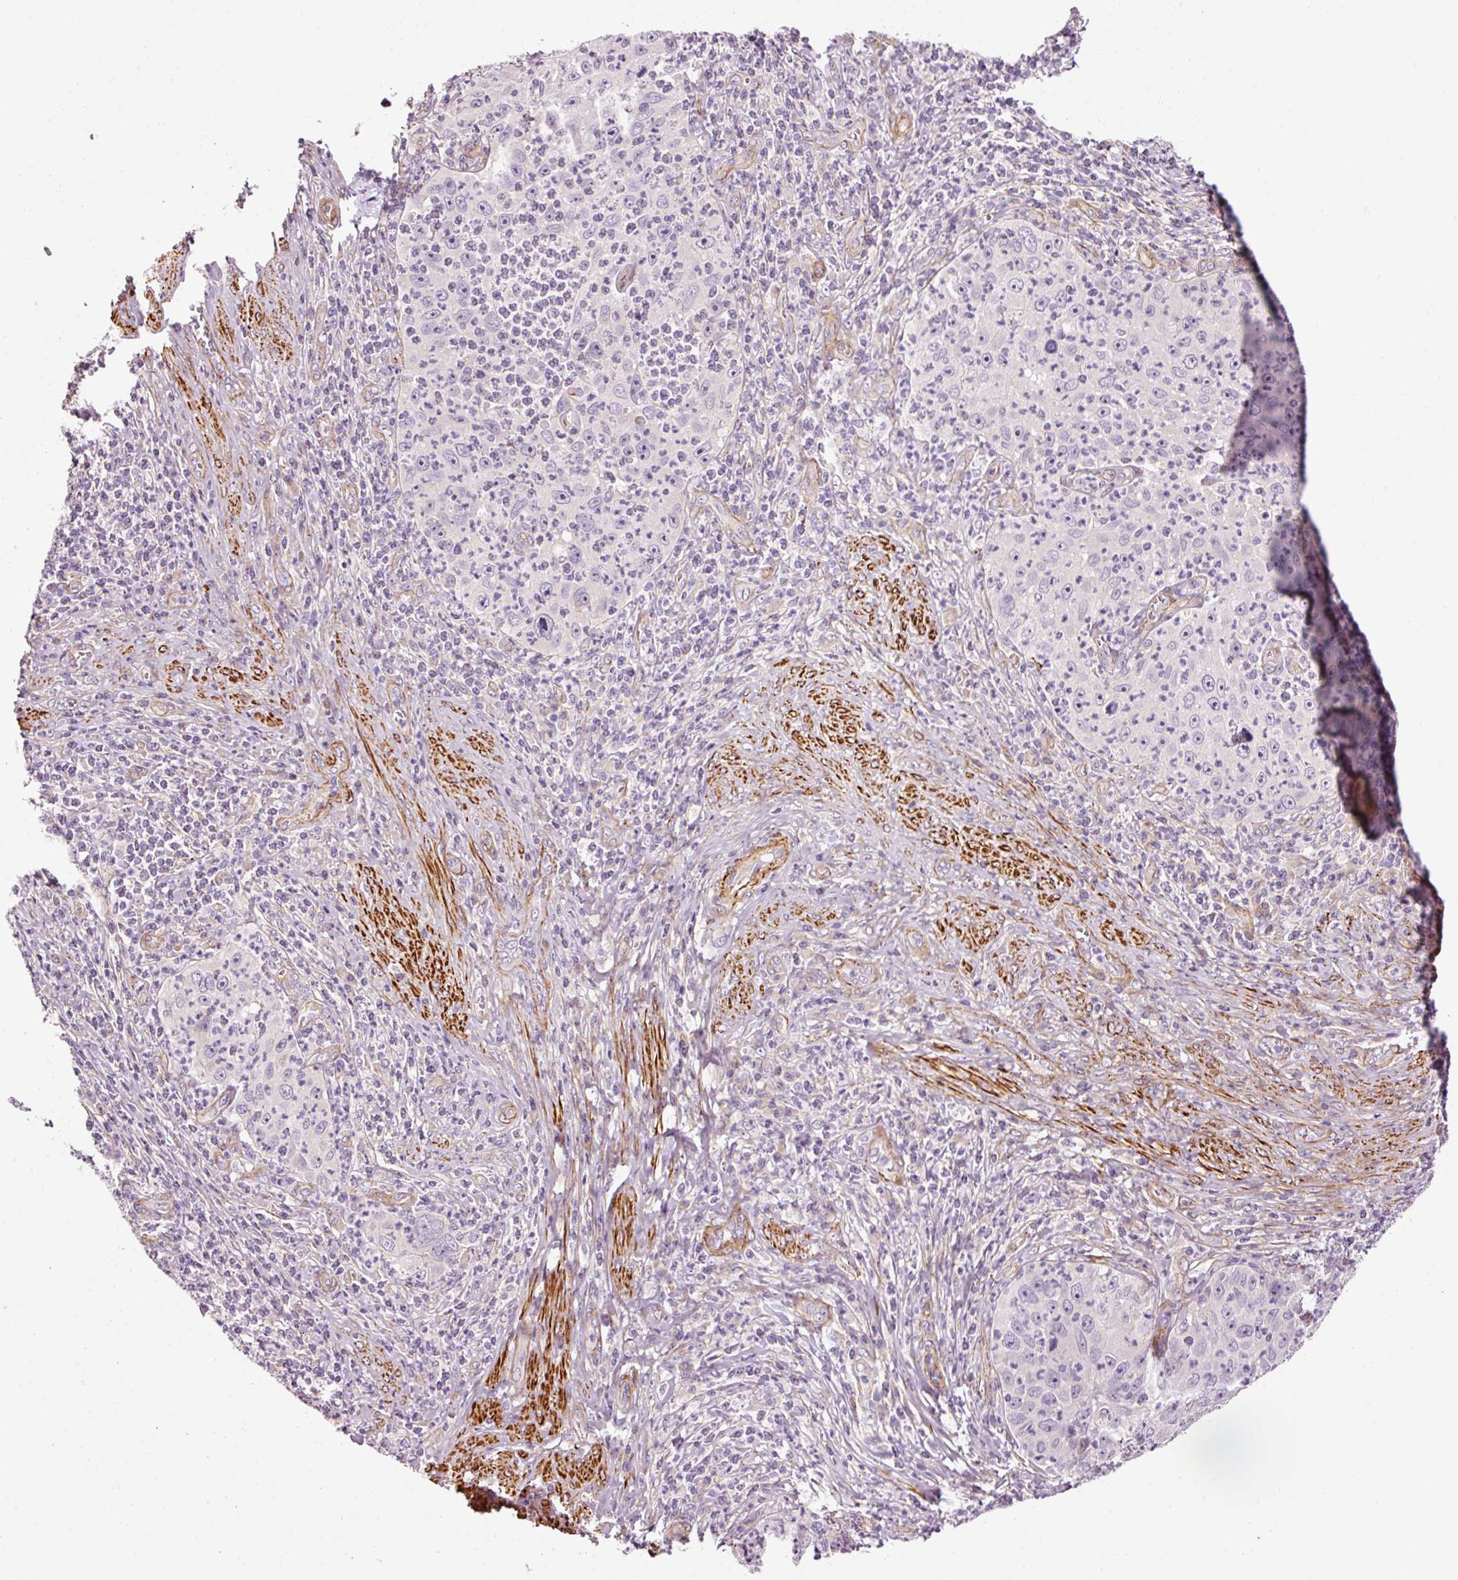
{"staining": {"intensity": "negative", "quantity": "none", "location": "none"}, "tissue": "cervical cancer", "cell_type": "Tumor cells", "image_type": "cancer", "snomed": [{"axis": "morphology", "description": "Squamous cell carcinoma, NOS"}, {"axis": "topography", "description": "Cervix"}], "caption": "The micrograph demonstrates no significant positivity in tumor cells of squamous cell carcinoma (cervical).", "gene": "ANKRD20A1", "patient": {"sex": "female", "age": 30}}